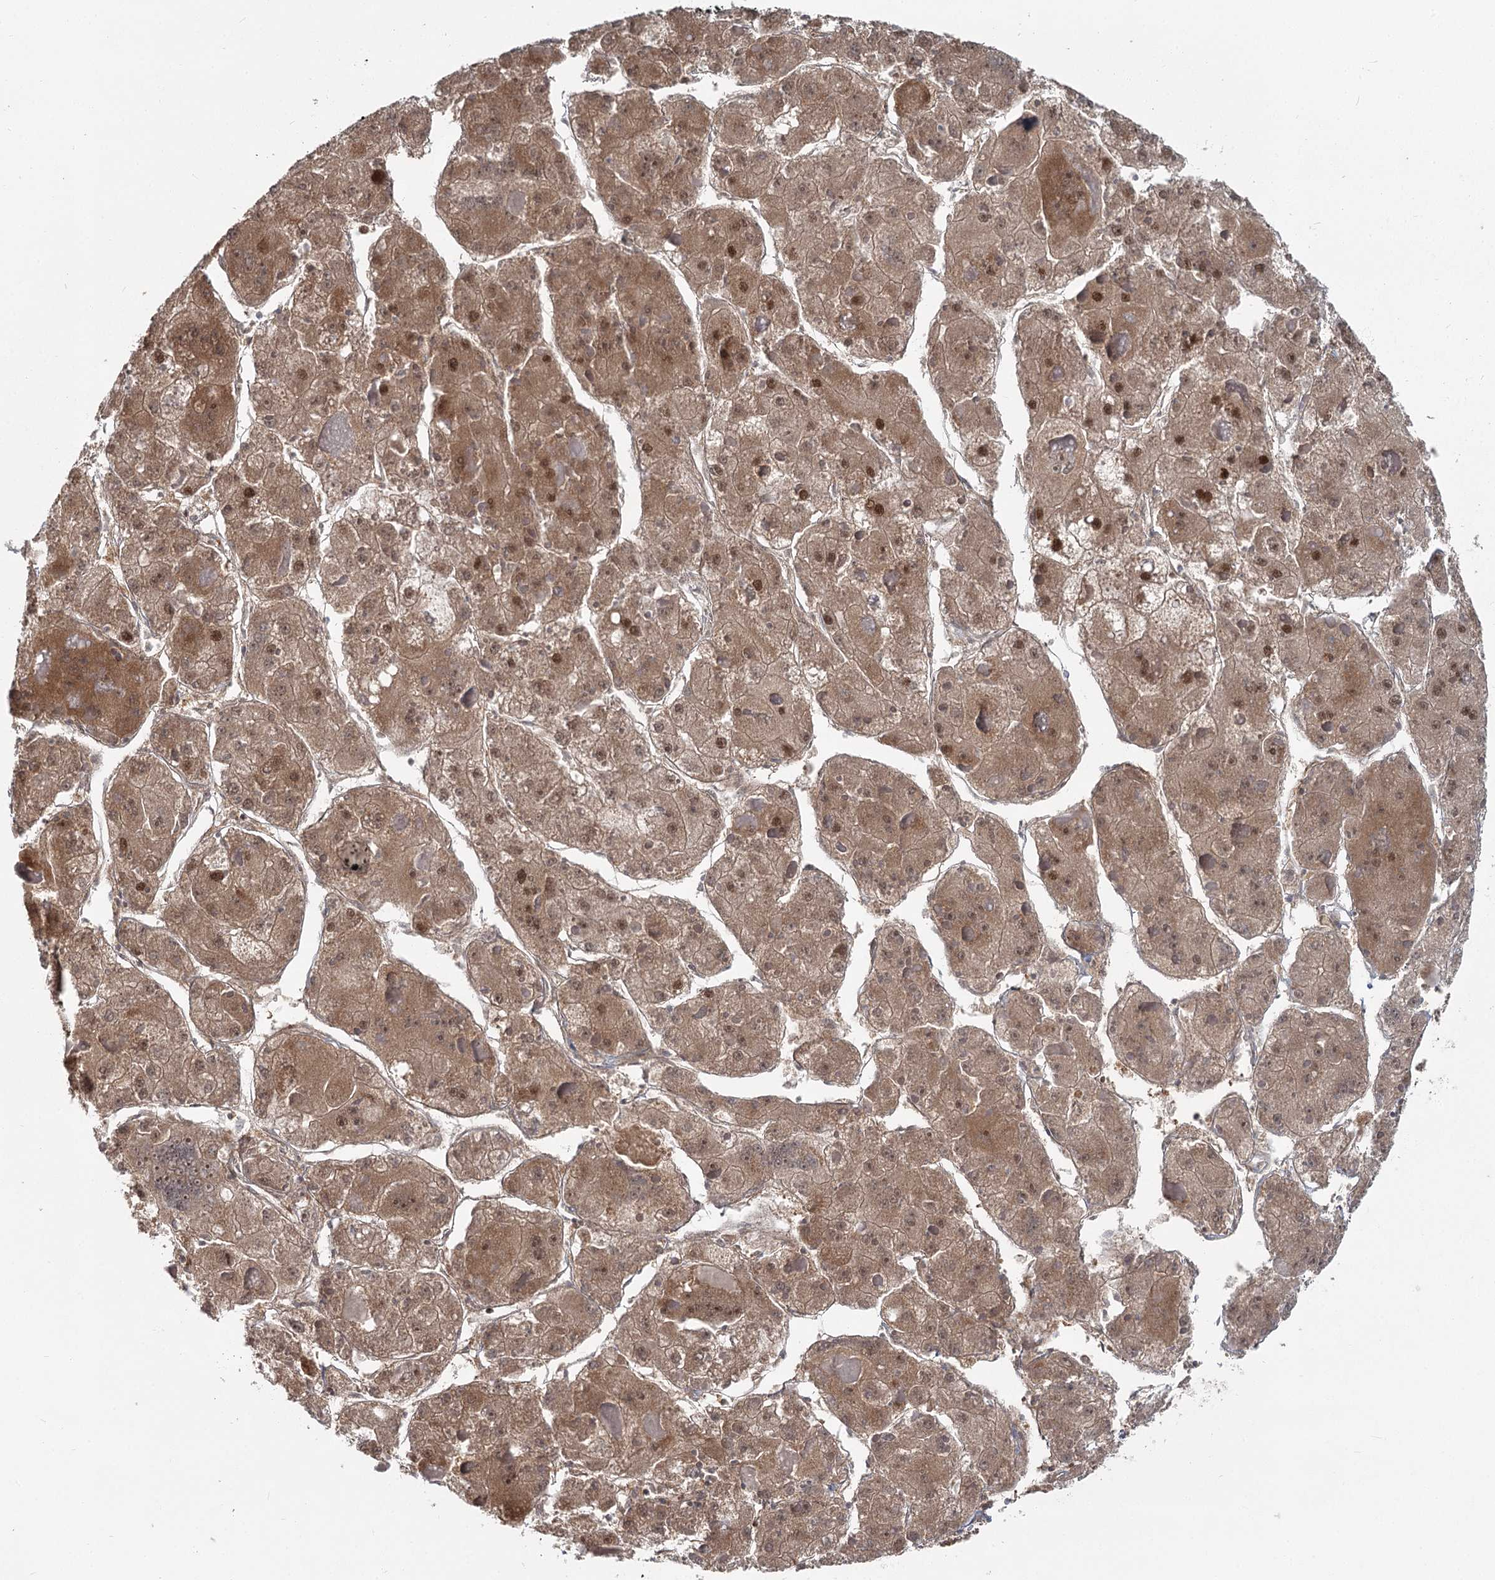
{"staining": {"intensity": "moderate", "quantity": ">75%", "location": "cytoplasmic/membranous,nuclear"}, "tissue": "liver cancer", "cell_type": "Tumor cells", "image_type": "cancer", "snomed": [{"axis": "morphology", "description": "Carcinoma, Hepatocellular, NOS"}, {"axis": "topography", "description": "Liver"}], "caption": "Immunohistochemical staining of human hepatocellular carcinoma (liver) shows medium levels of moderate cytoplasmic/membranous and nuclear staining in about >75% of tumor cells. The protein of interest is stained brown, and the nuclei are stained in blue (DAB (3,3'-diaminobenzidine) IHC with brightfield microscopy, high magnification).", "gene": "THNSL1", "patient": {"sex": "female", "age": 73}}